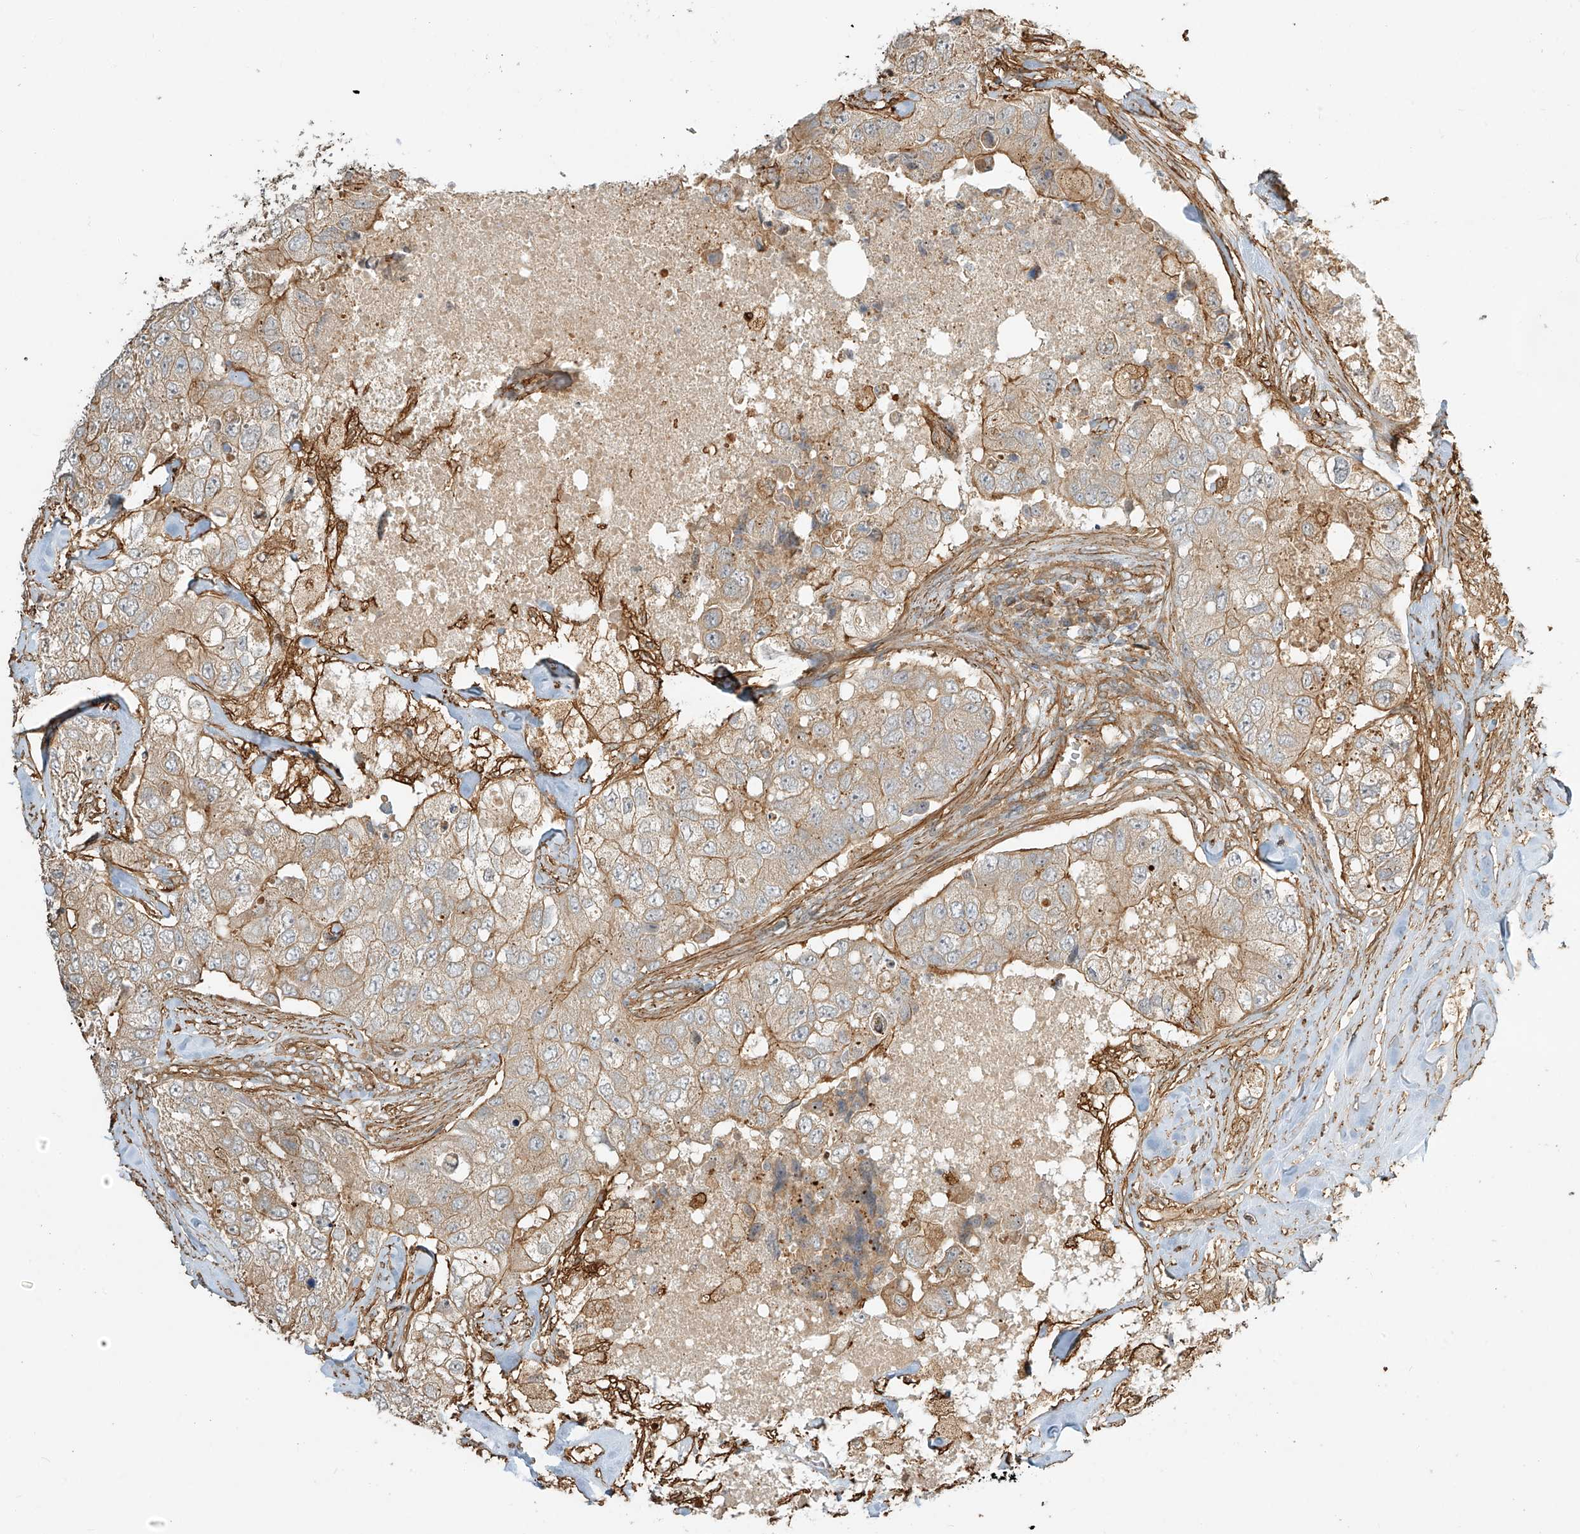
{"staining": {"intensity": "moderate", "quantity": "25%-75%", "location": "cytoplasmic/membranous"}, "tissue": "breast cancer", "cell_type": "Tumor cells", "image_type": "cancer", "snomed": [{"axis": "morphology", "description": "Duct carcinoma"}, {"axis": "topography", "description": "Breast"}], "caption": "Protein expression analysis of breast intraductal carcinoma demonstrates moderate cytoplasmic/membranous positivity in about 25%-75% of tumor cells.", "gene": "CSMD3", "patient": {"sex": "female", "age": 62}}